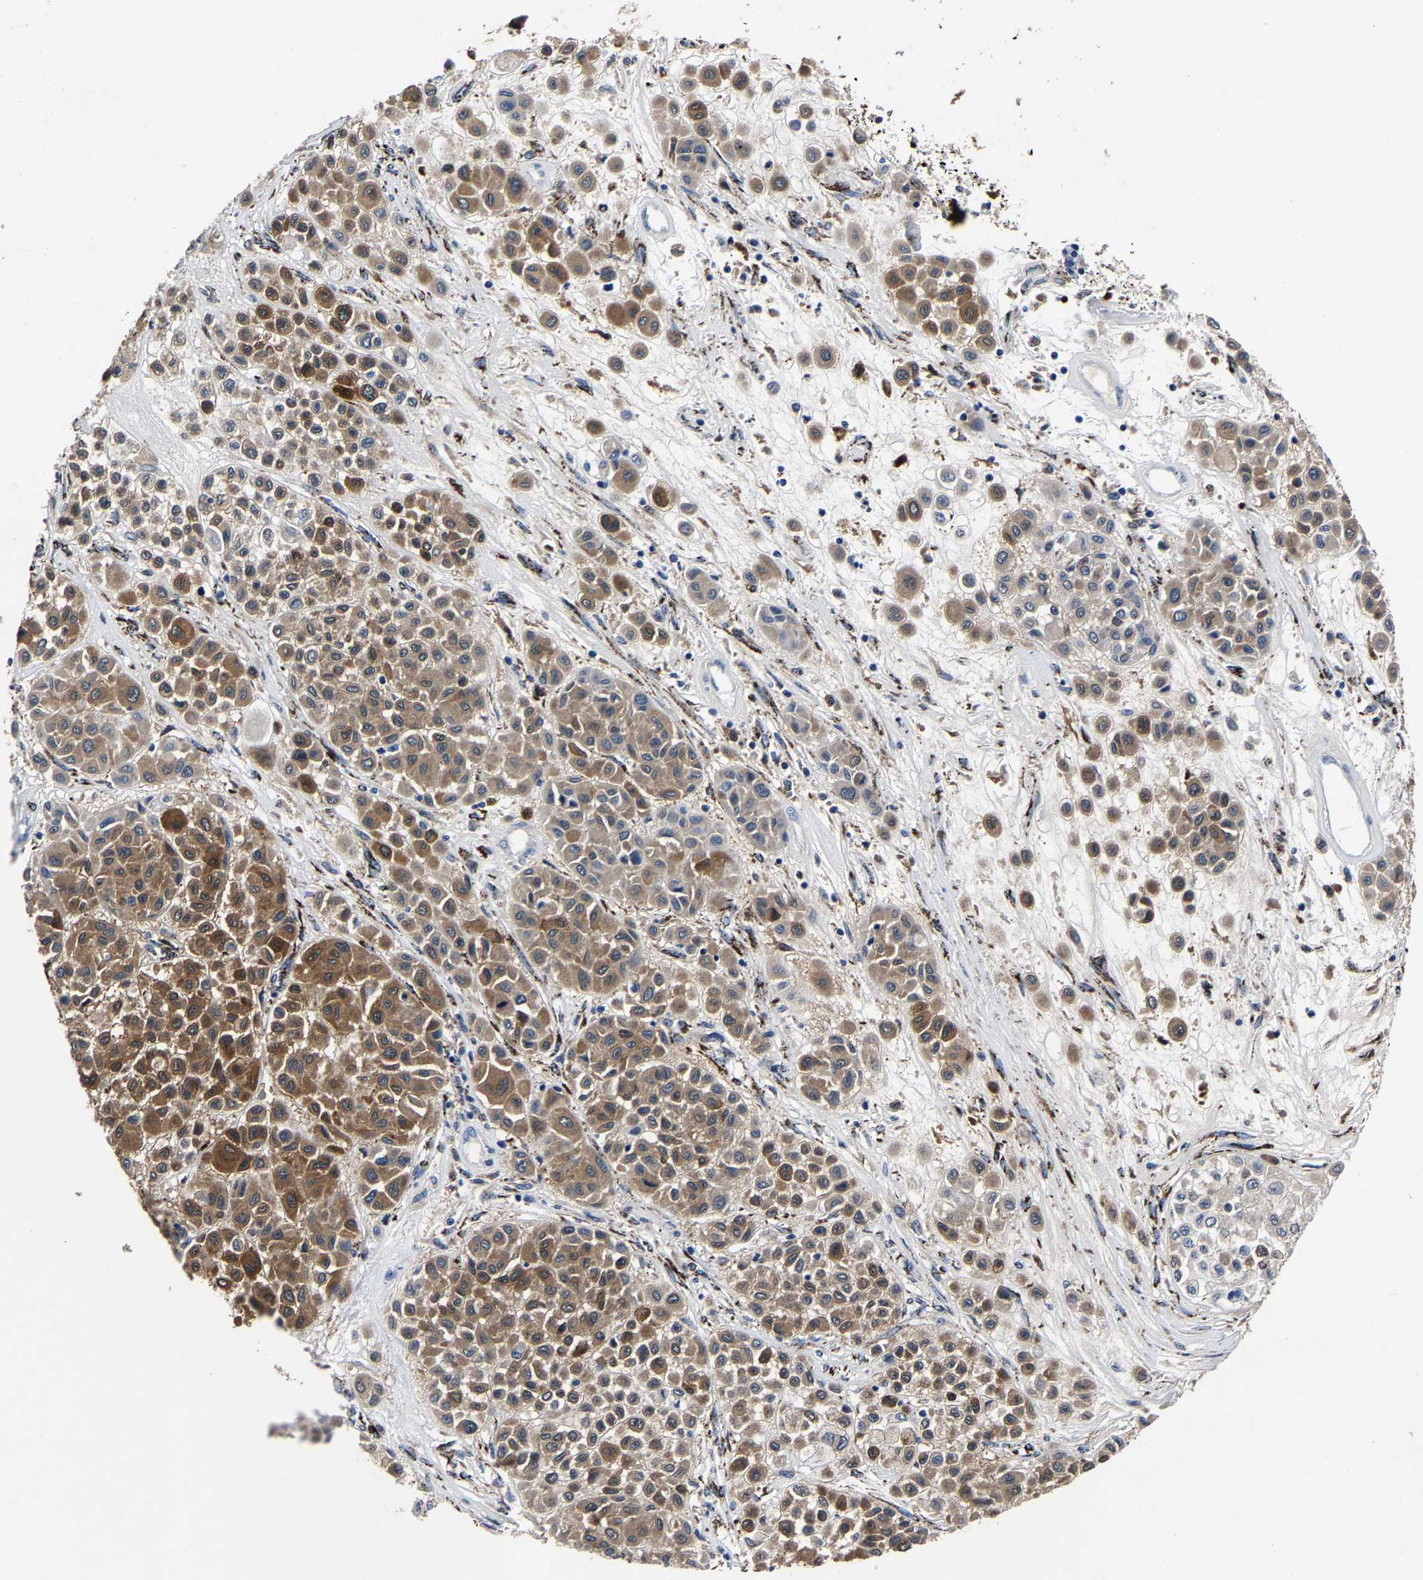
{"staining": {"intensity": "moderate", "quantity": ">75%", "location": "cytoplasmic/membranous"}, "tissue": "melanoma", "cell_type": "Tumor cells", "image_type": "cancer", "snomed": [{"axis": "morphology", "description": "Malignant melanoma, Metastatic site"}, {"axis": "topography", "description": "Soft tissue"}], "caption": "Immunohistochemical staining of human malignant melanoma (metastatic site) displays medium levels of moderate cytoplasmic/membranous protein expression in about >75% of tumor cells. (brown staining indicates protein expression, while blue staining denotes nuclei).", "gene": "PSPH", "patient": {"sex": "male", "age": 41}}